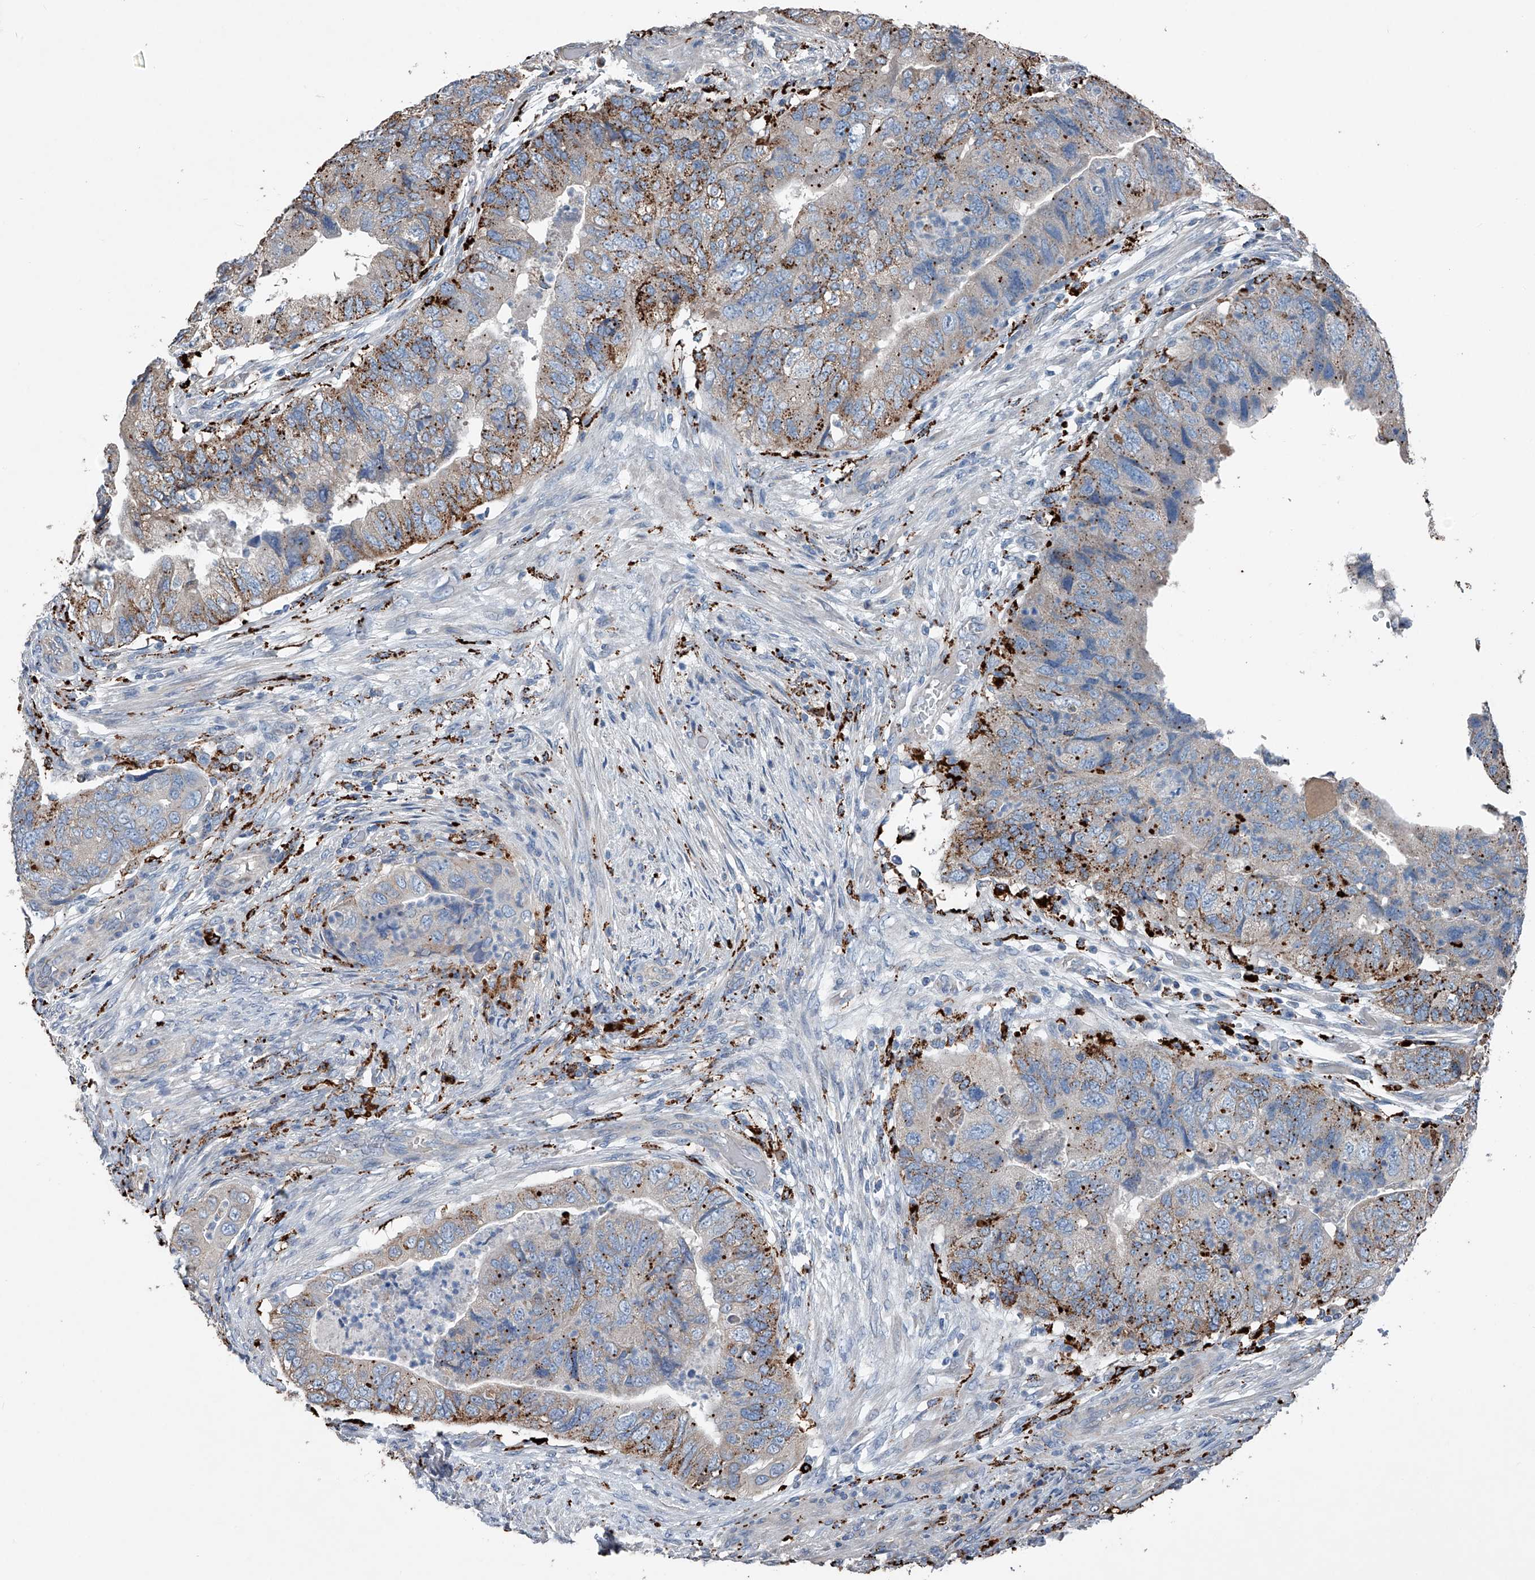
{"staining": {"intensity": "moderate", "quantity": "25%-75%", "location": "cytoplasmic/membranous"}, "tissue": "colorectal cancer", "cell_type": "Tumor cells", "image_type": "cancer", "snomed": [{"axis": "morphology", "description": "Adenocarcinoma, NOS"}, {"axis": "topography", "description": "Rectum"}], "caption": "Protein staining reveals moderate cytoplasmic/membranous positivity in about 25%-75% of tumor cells in colorectal cancer. The staining is performed using DAB (3,3'-diaminobenzidine) brown chromogen to label protein expression. The nuclei are counter-stained blue using hematoxylin.", "gene": "ZNF772", "patient": {"sex": "male", "age": 63}}